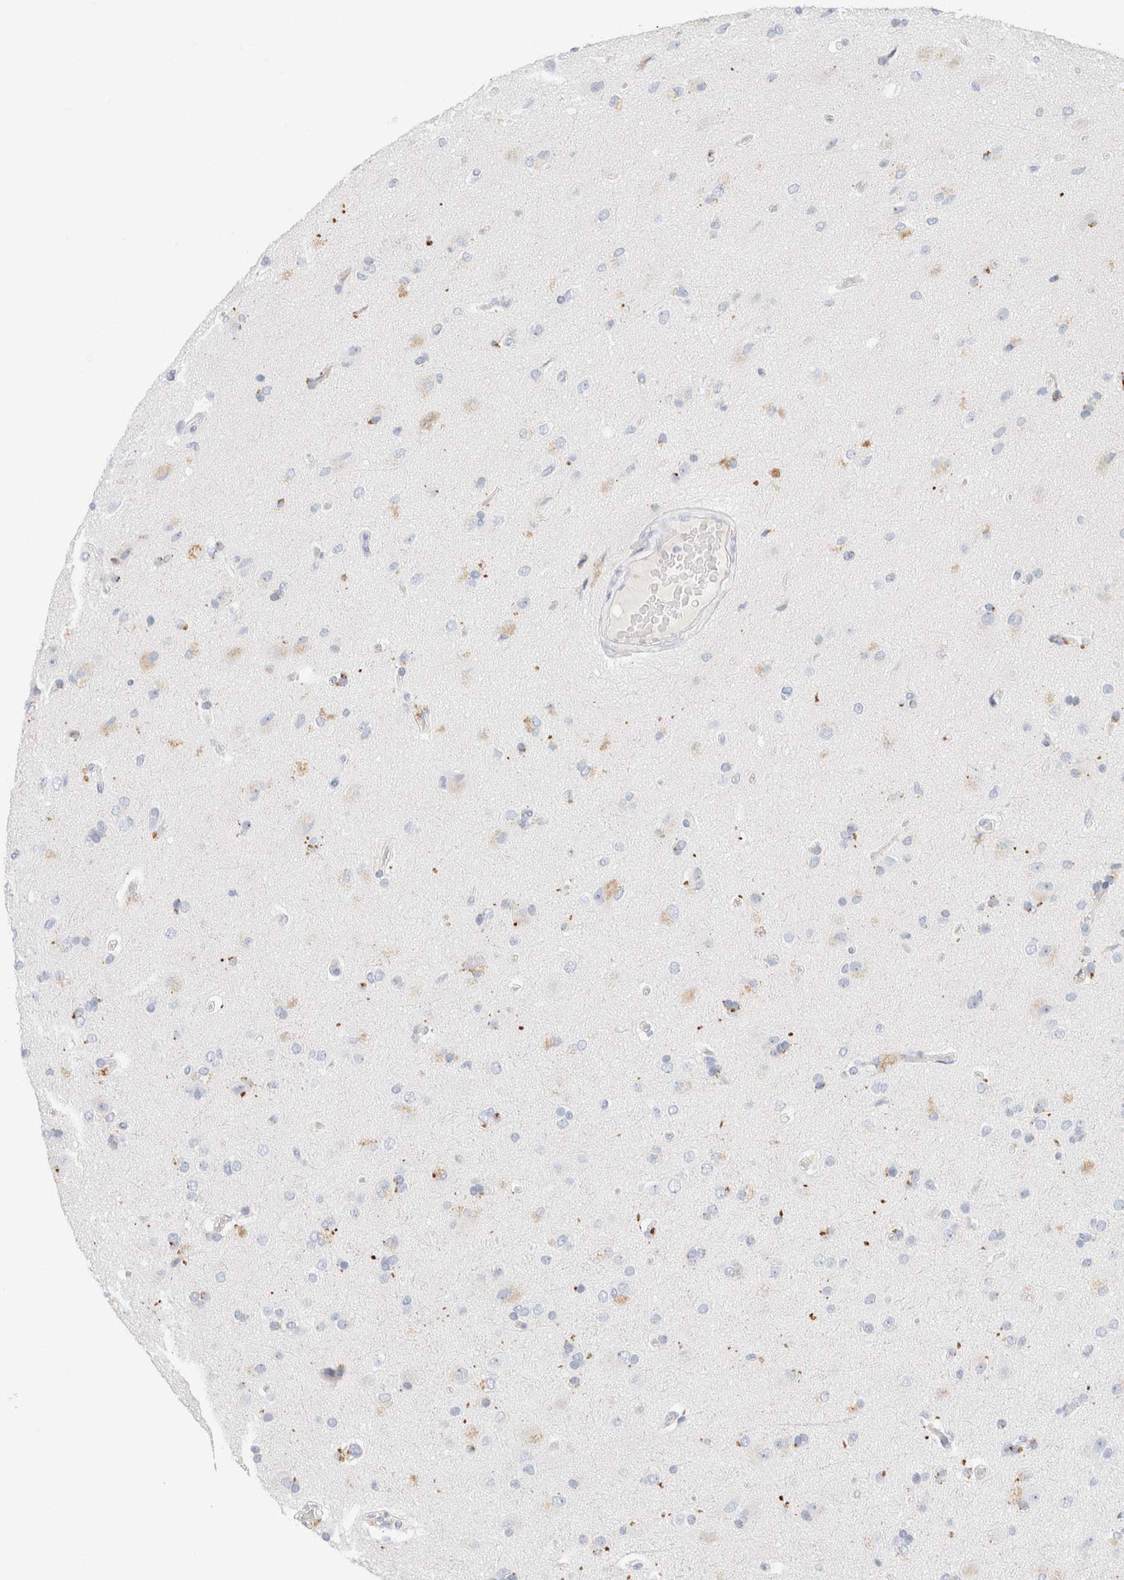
{"staining": {"intensity": "negative", "quantity": "none", "location": "none"}, "tissue": "glioma", "cell_type": "Tumor cells", "image_type": "cancer", "snomed": [{"axis": "morphology", "description": "Glioma, malignant, High grade"}, {"axis": "topography", "description": "Brain"}], "caption": "A photomicrograph of human glioma is negative for staining in tumor cells. (Immunohistochemistry (ihc), brightfield microscopy, high magnification).", "gene": "CPQ", "patient": {"sex": "male", "age": 72}}